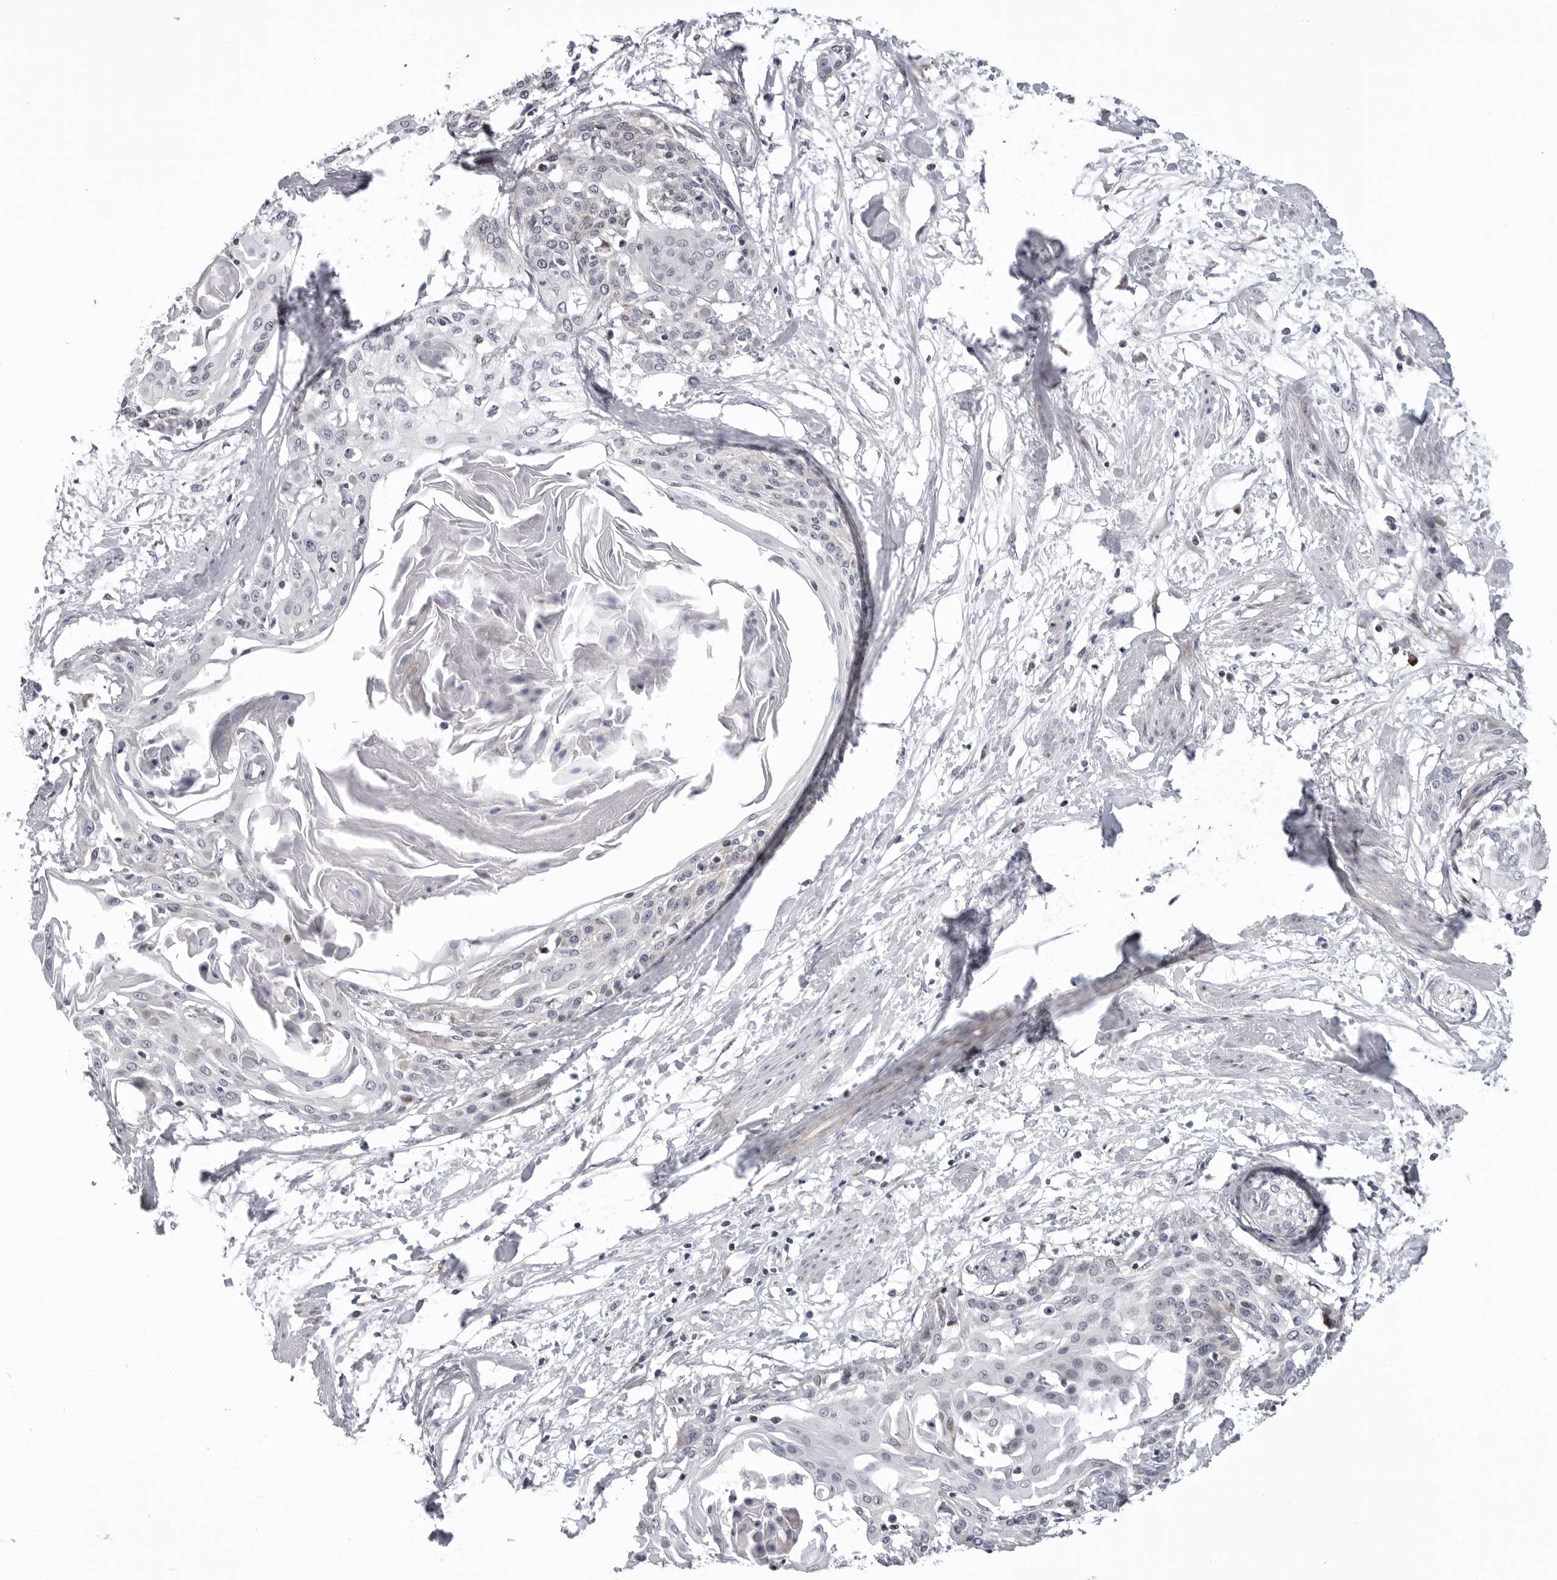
{"staining": {"intensity": "negative", "quantity": "none", "location": "none"}, "tissue": "cervical cancer", "cell_type": "Tumor cells", "image_type": "cancer", "snomed": [{"axis": "morphology", "description": "Squamous cell carcinoma, NOS"}, {"axis": "topography", "description": "Cervix"}], "caption": "The immunohistochemistry (IHC) histopathology image has no significant positivity in tumor cells of cervical cancer tissue.", "gene": "CDK20", "patient": {"sex": "female", "age": 57}}